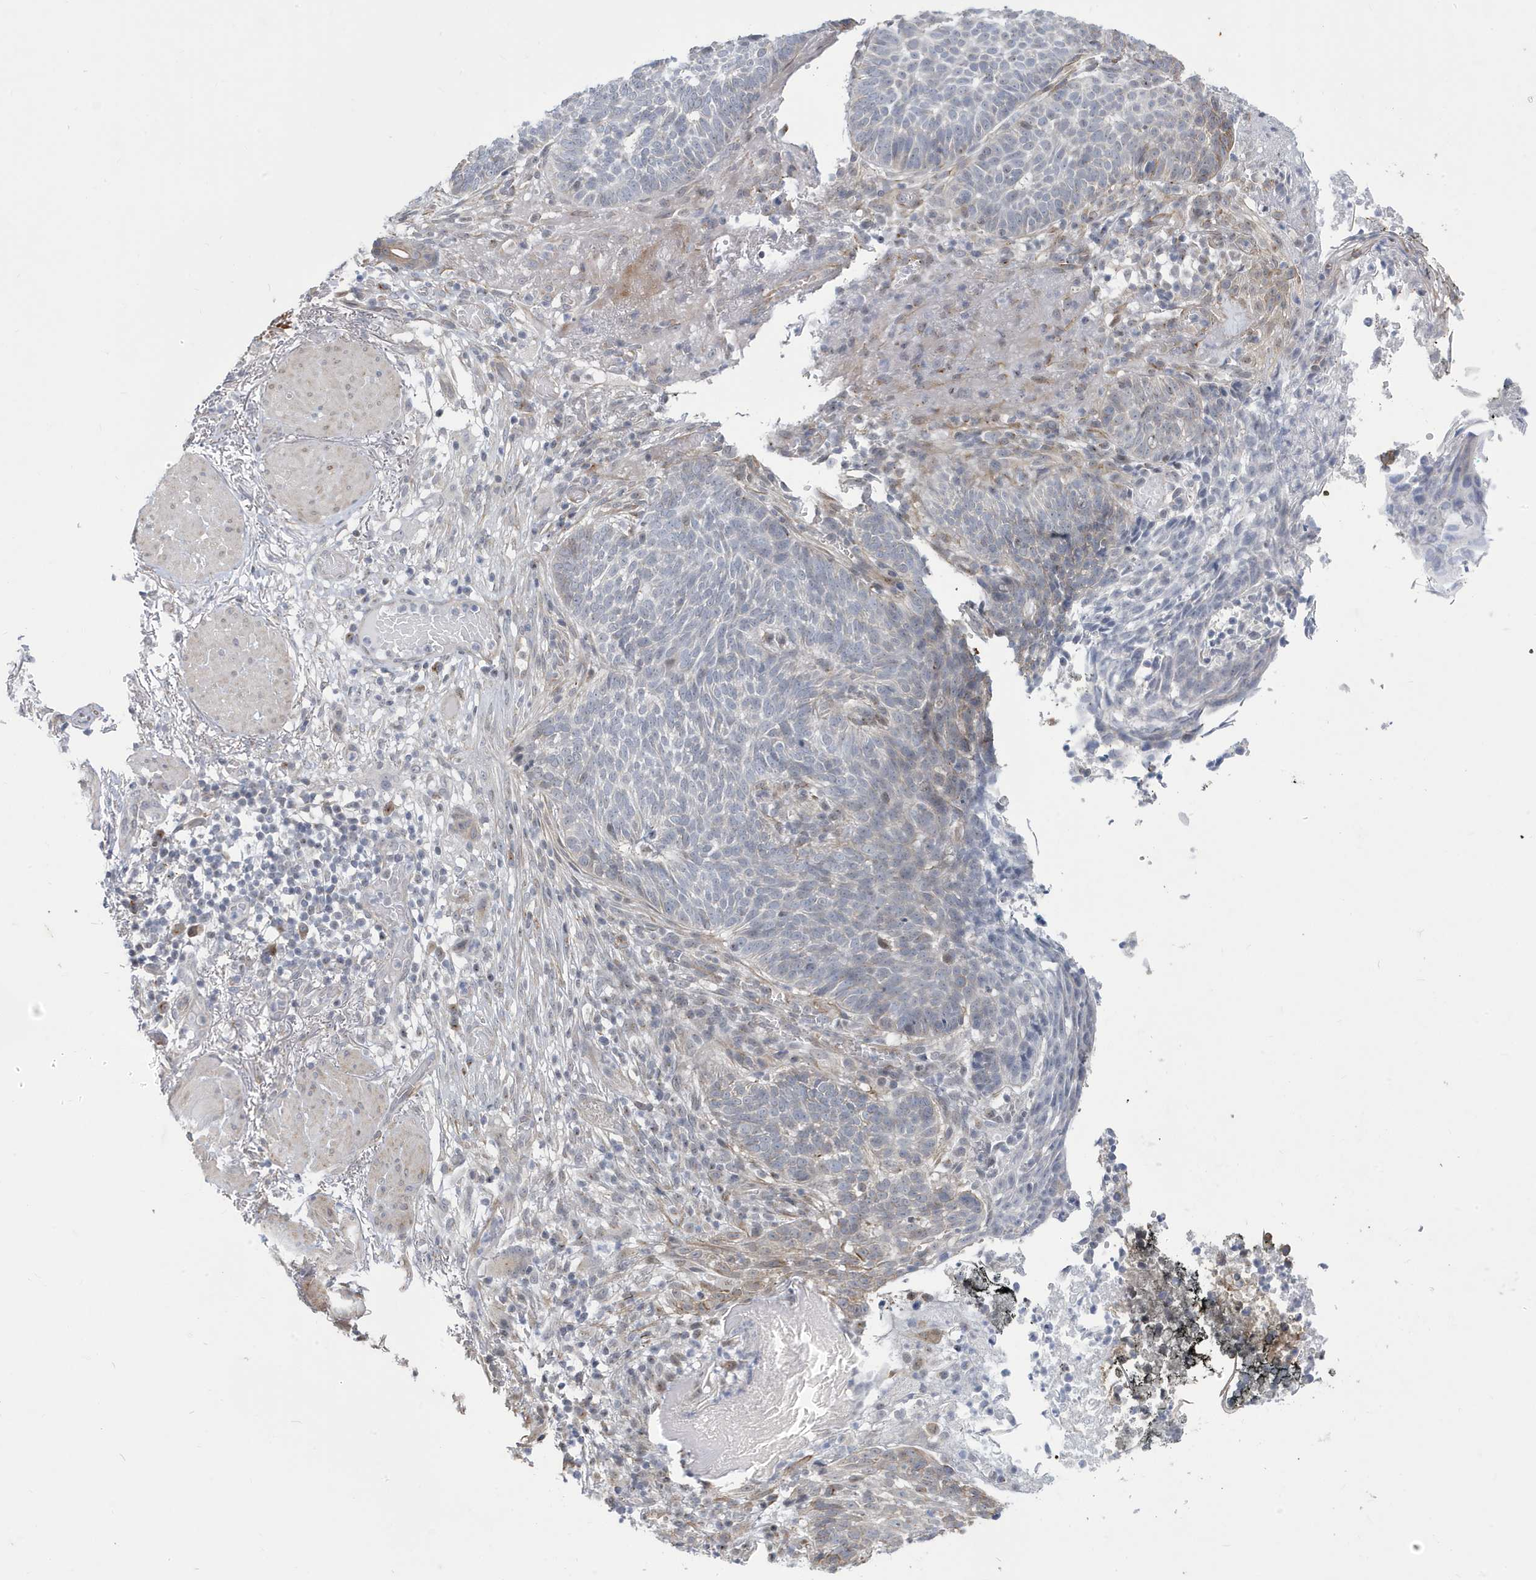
{"staining": {"intensity": "negative", "quantity": "none", "location": "none"}, "tissue": "skin cancer", "cell_type": "Tumor cells", "image_type": "cancer", "snomed": [{"axis": "morphology", "description": "Normal tissue, NOS"}, {"axis": "morphology", "description": "Basal cell carcinoma"}, {"axis": "topography", "description": "Skin"}], "caption": "Human skin cancer stained for a protein using immunohistochemistry reveals no positivity in tumor cells.", "gene": "ZNF654", "patient": {"sex": "male", "age": 64}}